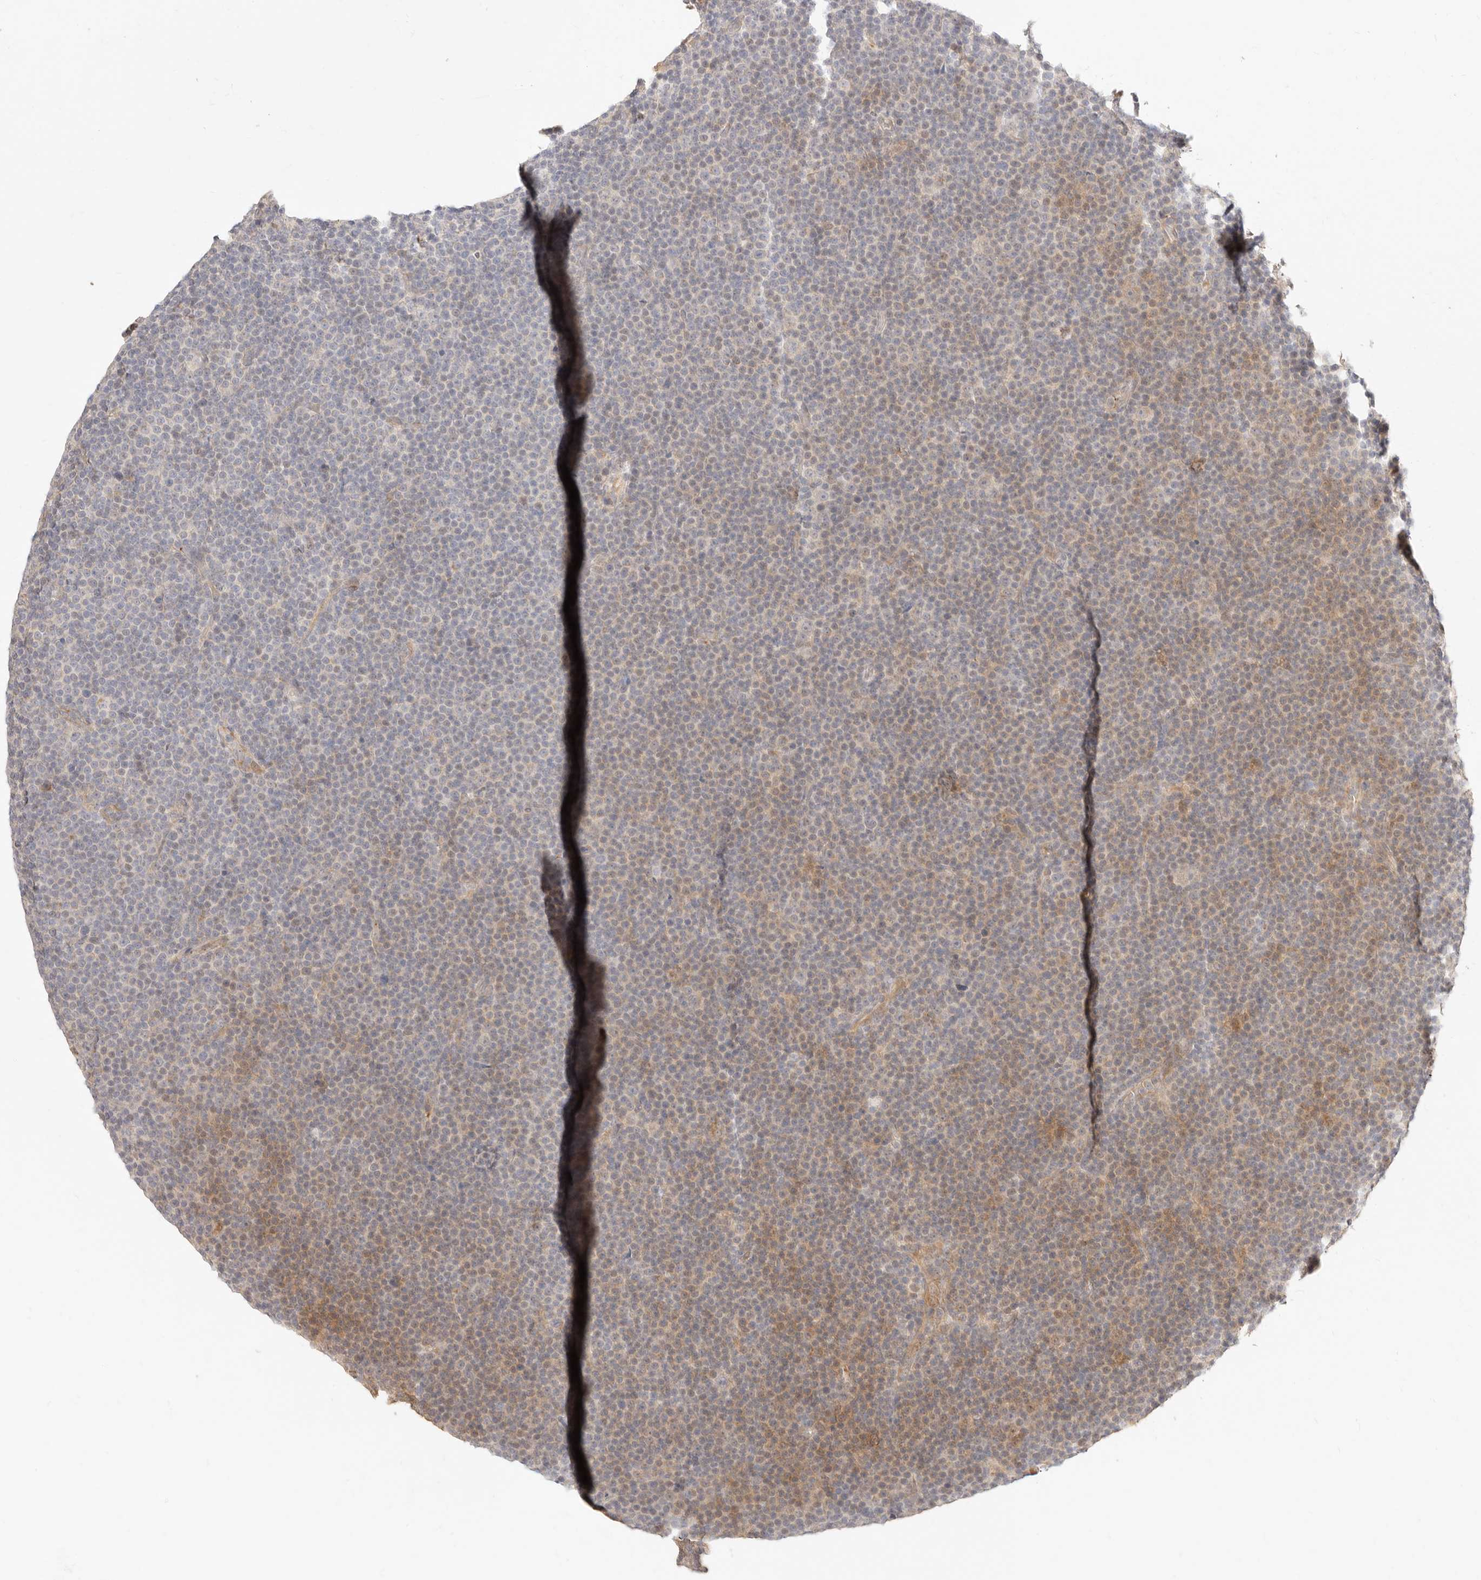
{"staining": {"intensity": "weak", "quantity": "<25%", "location": "cytoplasmic/membranous"}, "tissue": "lymphoma", "cell_type": "Tumor cells", "image_type": "cancer", "snomed": [{"axis": "morphology", "description": "Malignant lymphoma, non-Hodgkin's type, Low grade"}, {"axis": "topography", "description": "Lymph node"}], "caption": "IHC of human lymphoma demonstrates no staining in tumor cells. (Immunohistochemistry (ihc), brightfield microscopy, high magnification).", "gene": "UBXN10", "patient": {"sex": "female", "age": 67}}